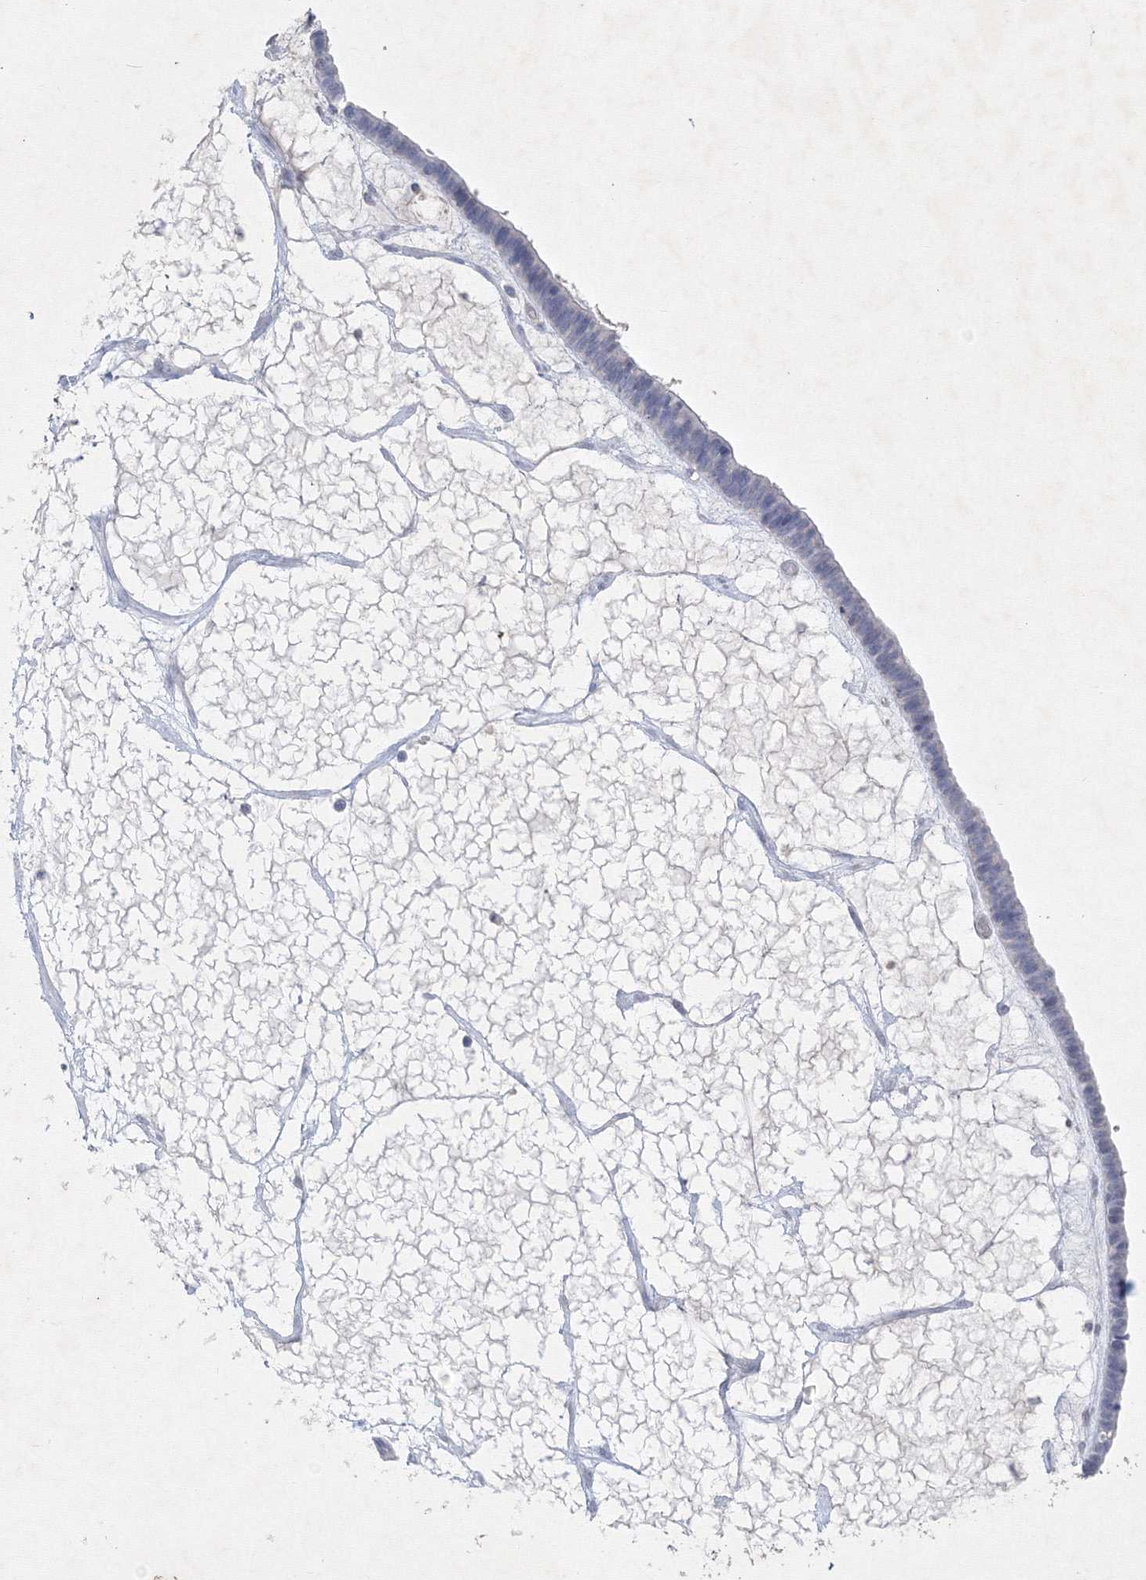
{"staining": {"intensity": "negative", "quantity": "none", "location": "none"}, "tissue": "ovarian cancer", "cell_type": "Tumor cells", "image_type": "cancer", "snomed": [{"axis": "morphology", "description": "Cystadenocarcinoma, serous, NOS"}, {"axis": "topography", "description": "Ovary"}], "caption": "The image shows no staining of tumor cells in serous cystadenocarcinoma (ovarian).", "gene": "CXXC4", "patient": {"sex": "female", "age": 56}}